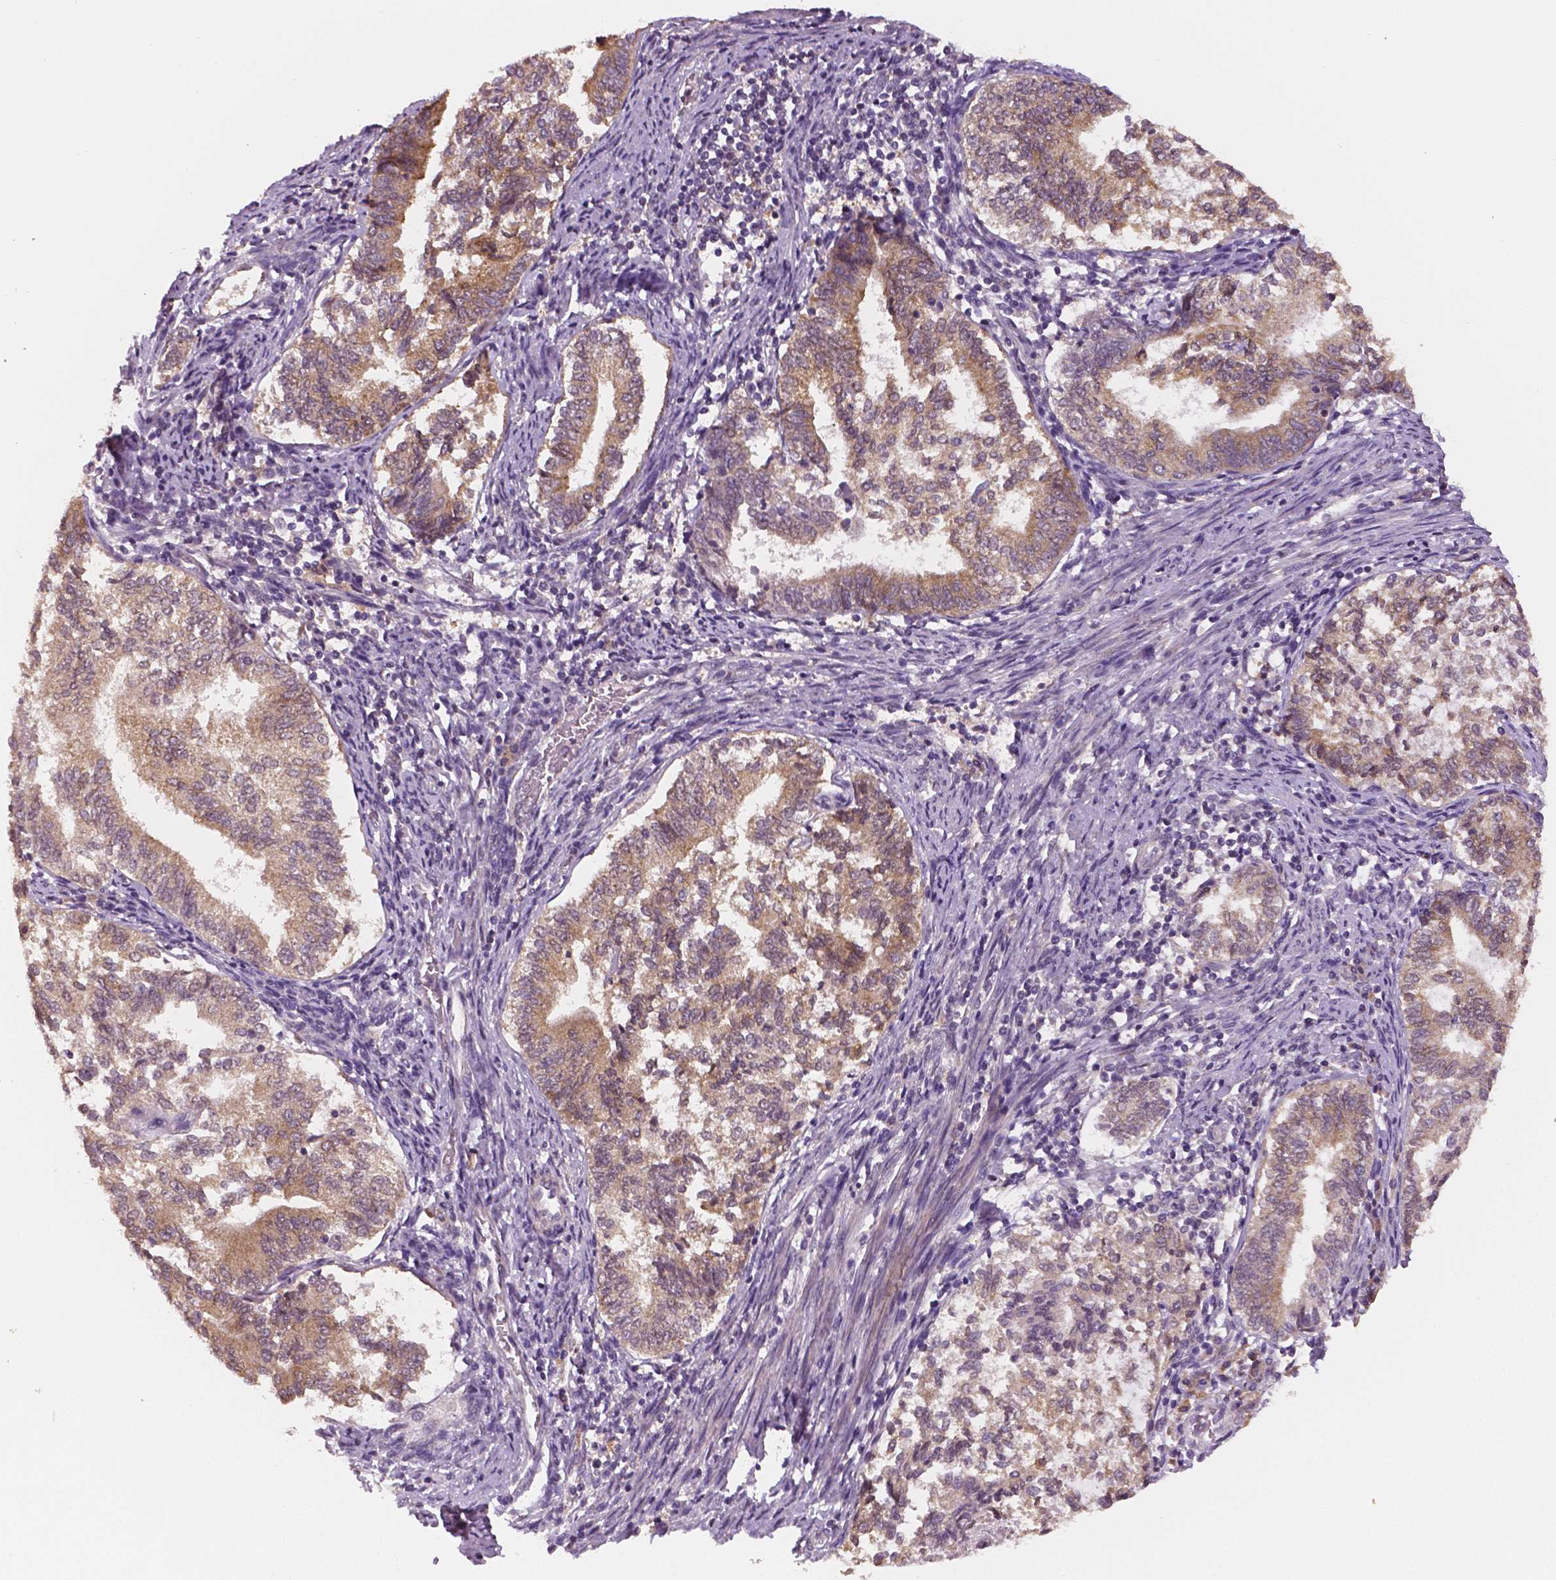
{"staining": {"intensity": "moderate", "quantity": "25%-75%", "location": "cytoplasmic/membranous"}, "tissue": "endometrial cancer", "cell_type": "Tumor cells", "image_type": "cancer", "snomed": [{"axis": "morphology", "description": "Adenocarcinoma, NOS"}, {"axis": "topography", "description": "Endometrium"}], "caption": "Tumor cells reveal medium levels of moderate cytoplasmic/membranous positivity in about 25%-75% of cells in endometrial cancer. The staining was performed using DAB to visualize the protein expression in brown, while the nuclei were stained in blue with hematoxylin (Magnification: 20x).", "gene": "STAT3", "patient": {"sex": "female", "age": 65}}